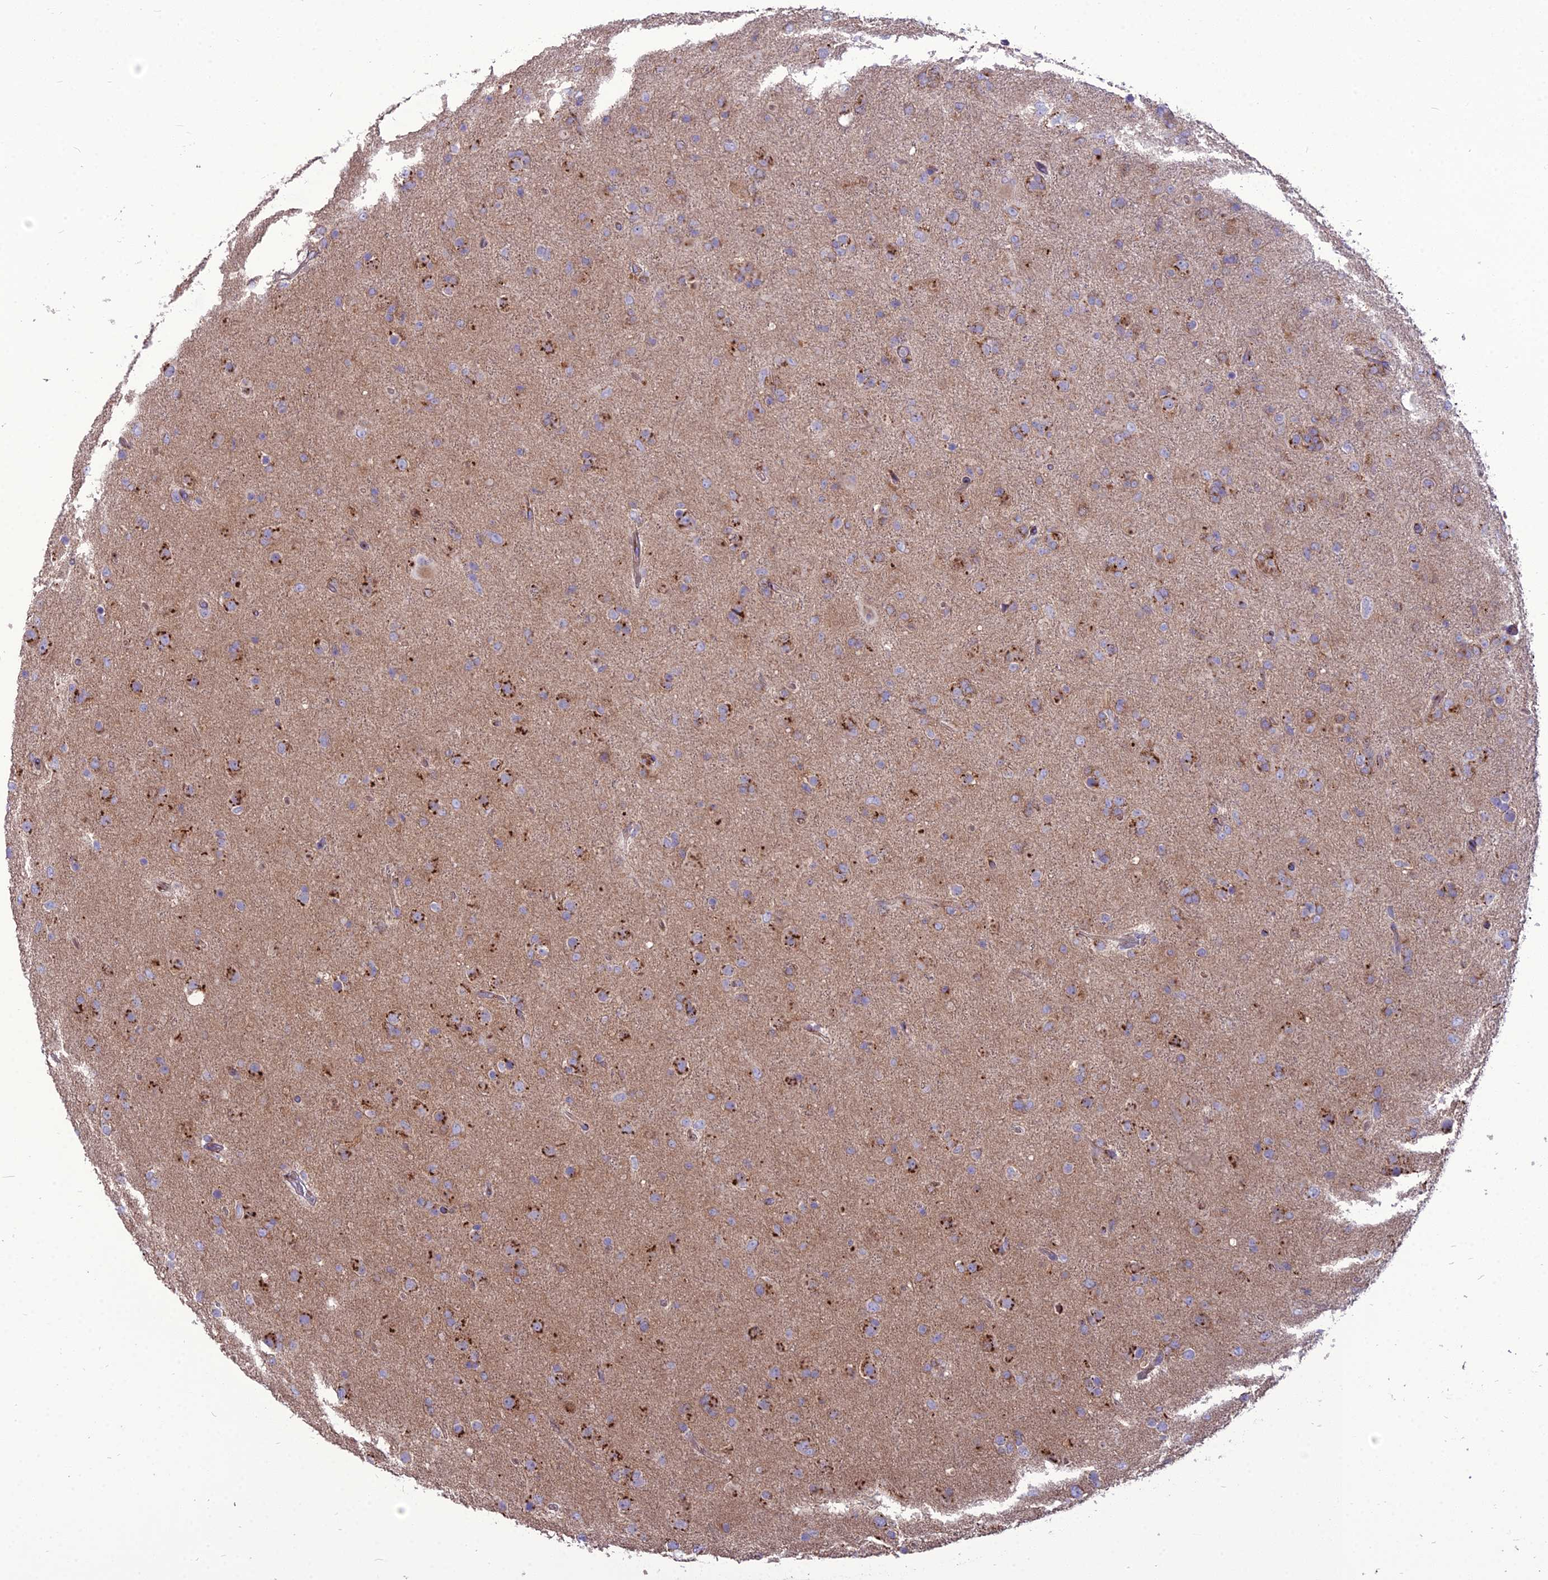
{"staining": {"intensity": "strong", "quantity": "25%-75%", "location": "cytoplasmic/membranous"}, "tissue": "glioma", "cell_type": "Tumor cells", "image_type": "cancer", "snomed": [{"axis": "morphology", "description": "Glioma, malignant, Low grade"}, {"axis": "topography", "description": "Brain"}], "caption": "About 25%-75% of tumor cells in human glioma demonstrate strong cytoplasmic/membranous protein staining as visualized by brown immunohistochemical staining.", "gene": "SPRYD7", "patient": {"sex": "male", "age": 65}}